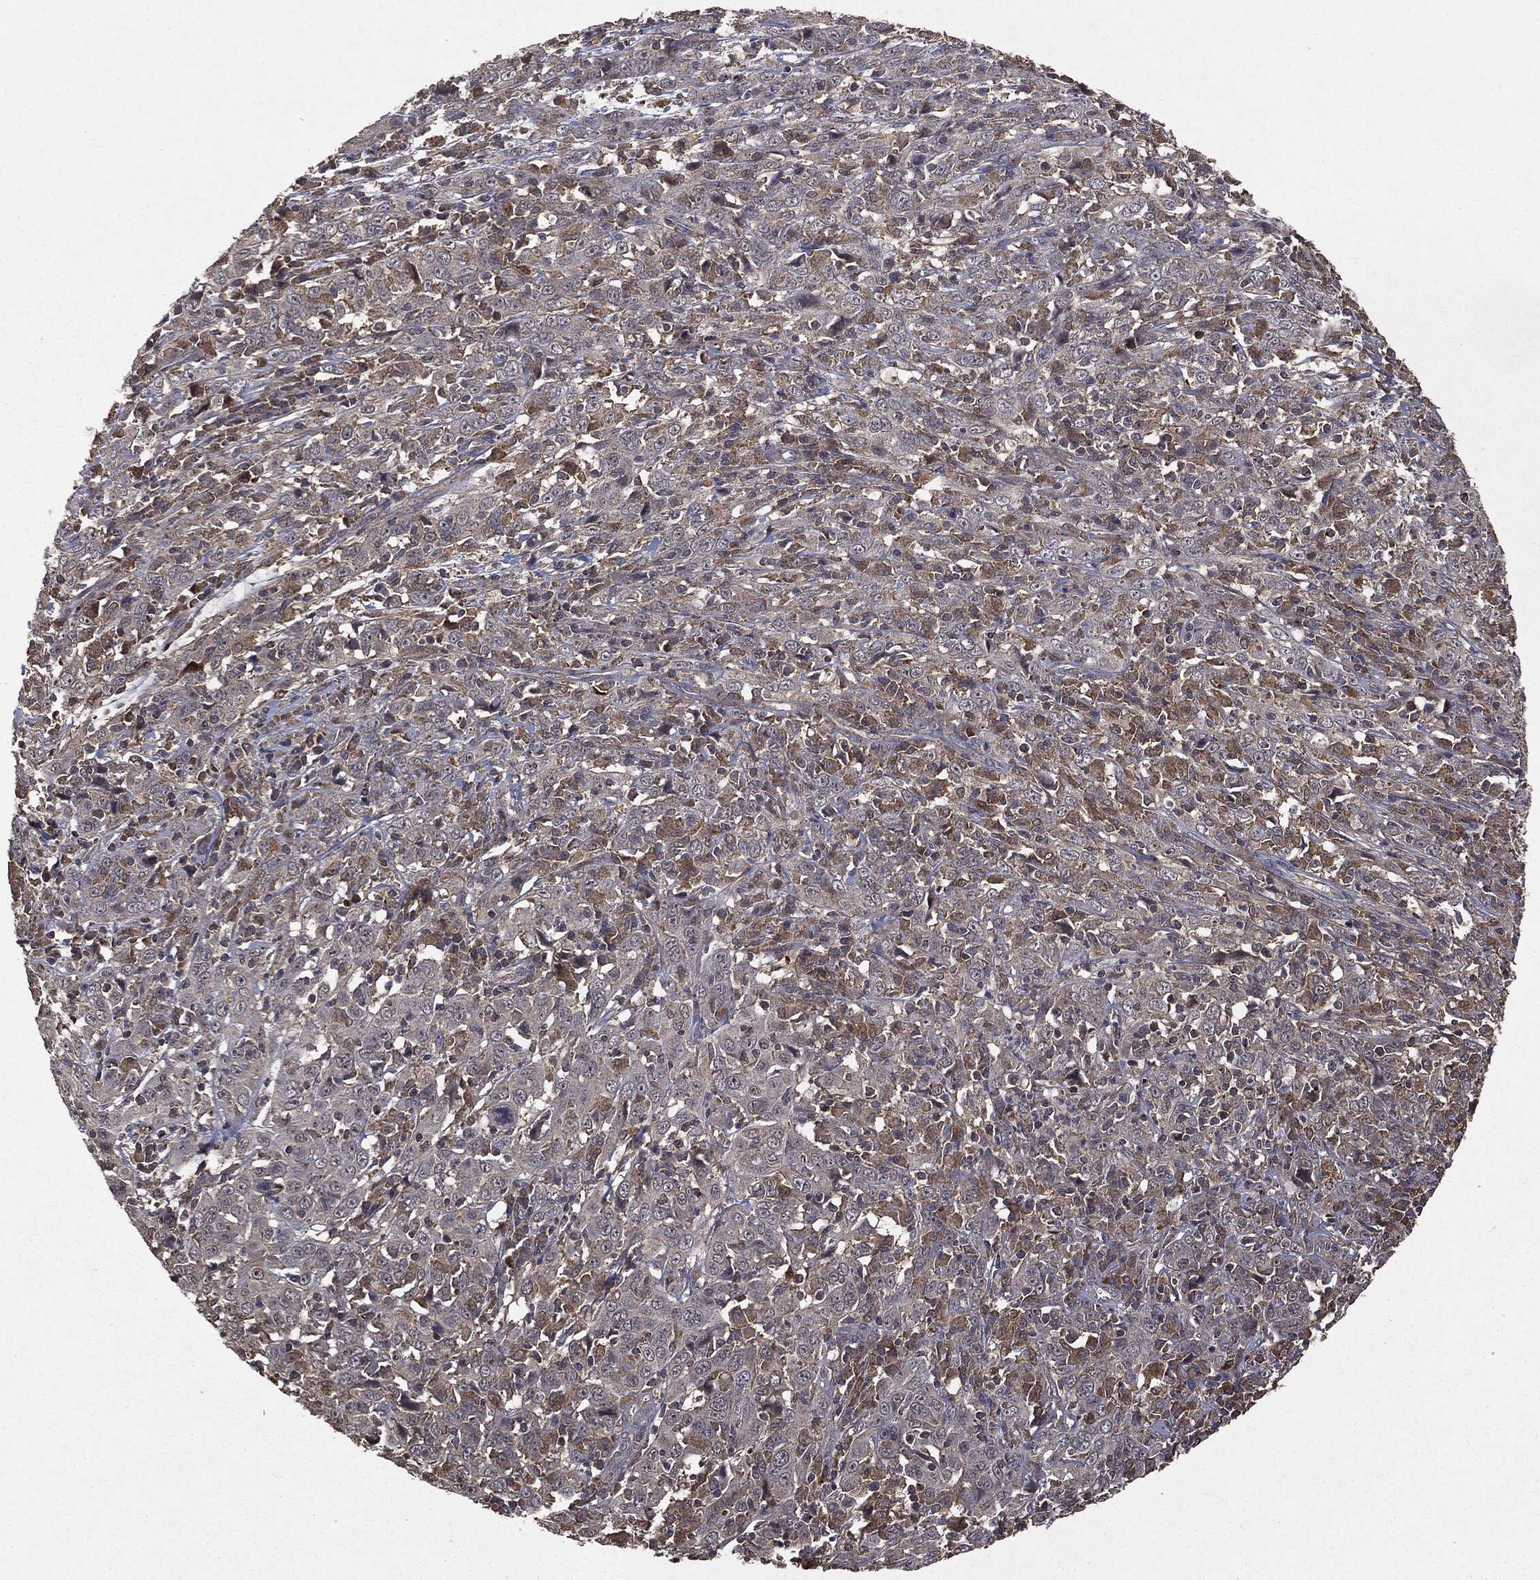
{"staining": {"intensity": "weak", "quantity": "<25%", "location": "cytoplasmic/membranous"}, "tissue": "cervical cancer", "cell_type": "Tumor cells", "image_type": "cancer", "snomed": [{"axis": "morphology", "description": "Squamous cell carcinoma, NOS"}, {"axis": "topography", "description": "Cervix"}], "caption": "Tumor cells are negative for brown protein staining in cervical squamous cell carcinoma.", "gene": "PTEN", "patient": {"sex": "female", "age": 46}}